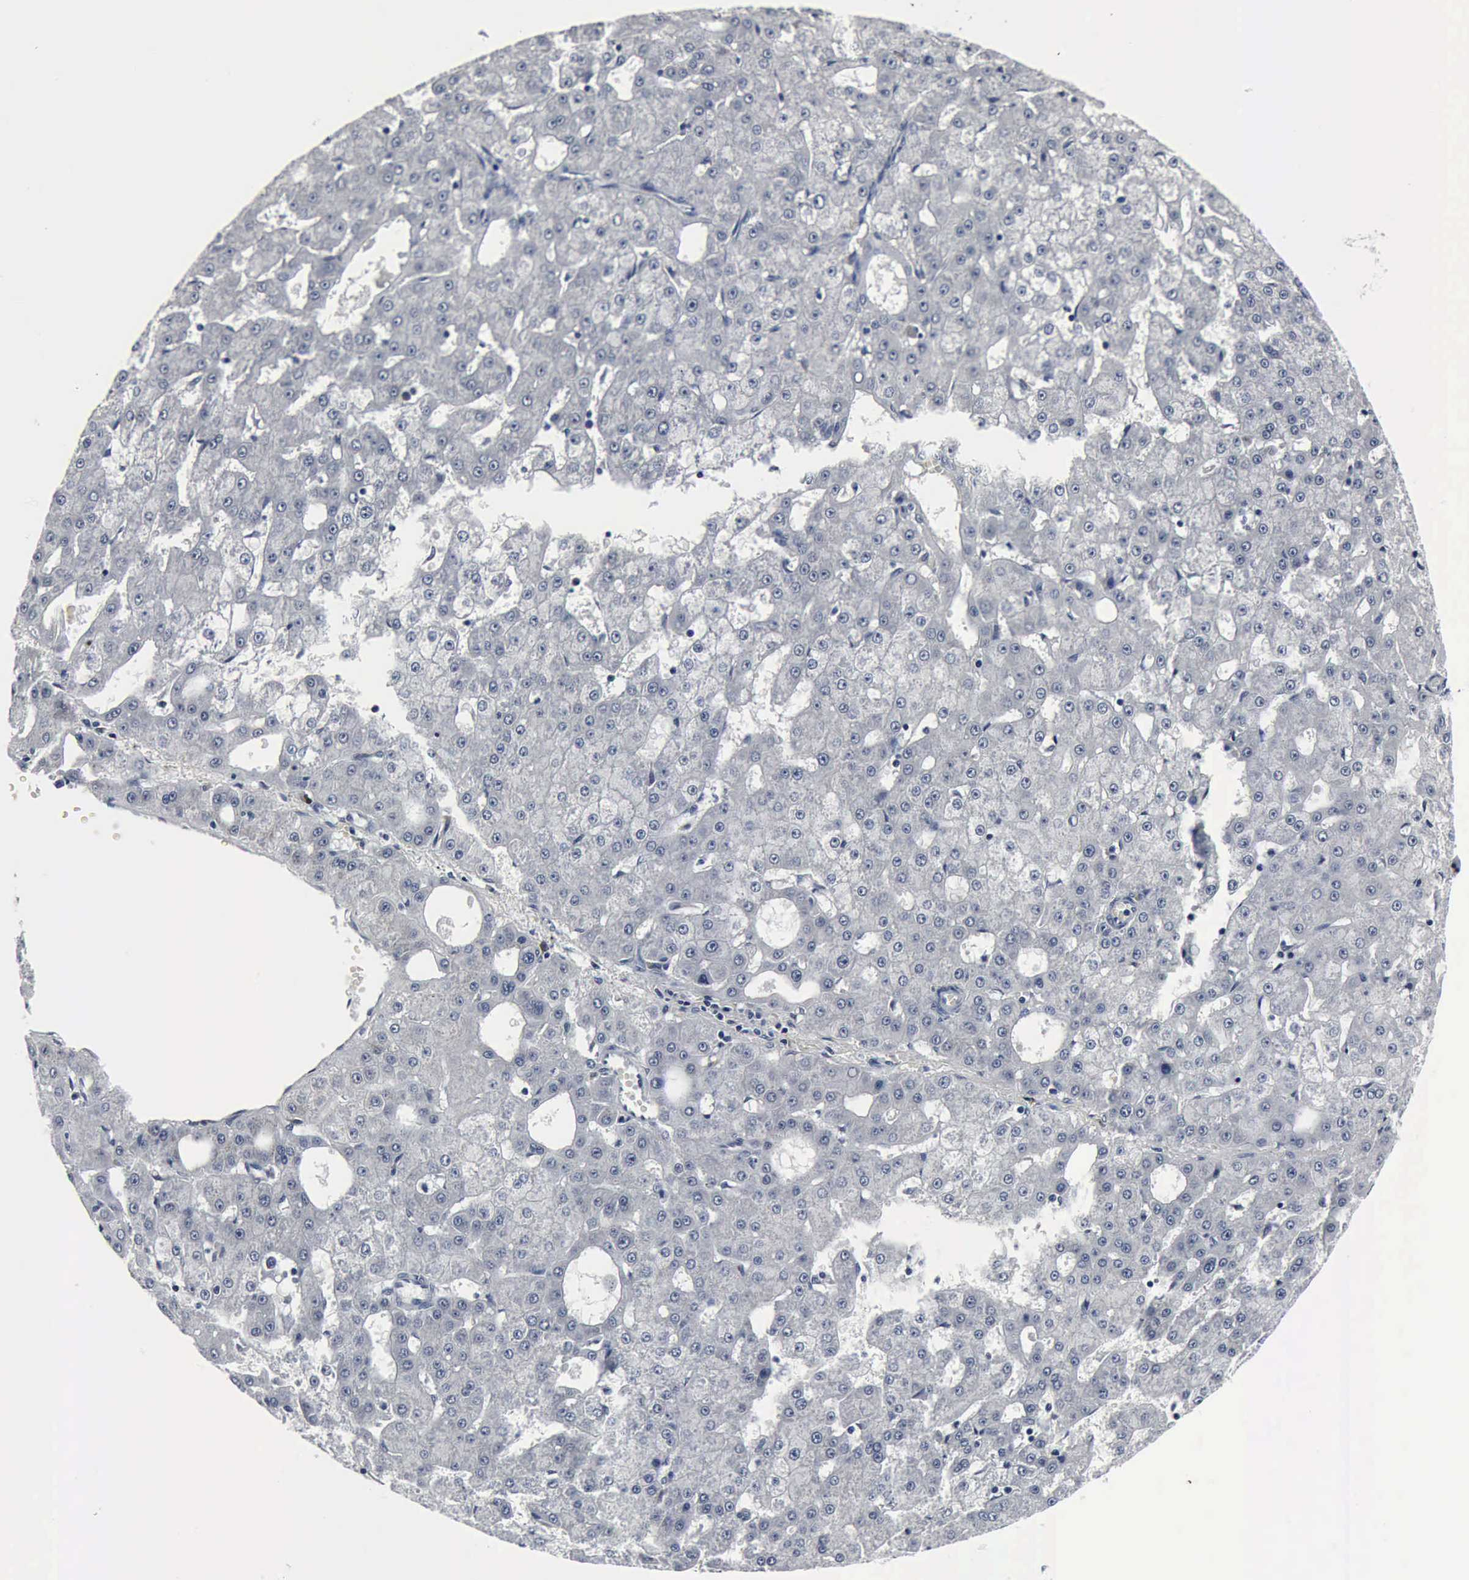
{"staining": {"intensity": "negative", "quantity": "none", "location": "none"}, "tissue": "liver cancer", "cell_type": "Tumor cells", "image_type": "cancer", "snomed": [{"axis": "morphology", "description": "Carcinoma, Hepatocellular, NOS"}, {"axis": "topography", "description": "Liver"}], "caption": "Image shows no significant protein staining in tumor cells of liver hepatocellular carcinoma.", "gene": "SNAP25", "patient": {"sex": "male", "age": 47}}